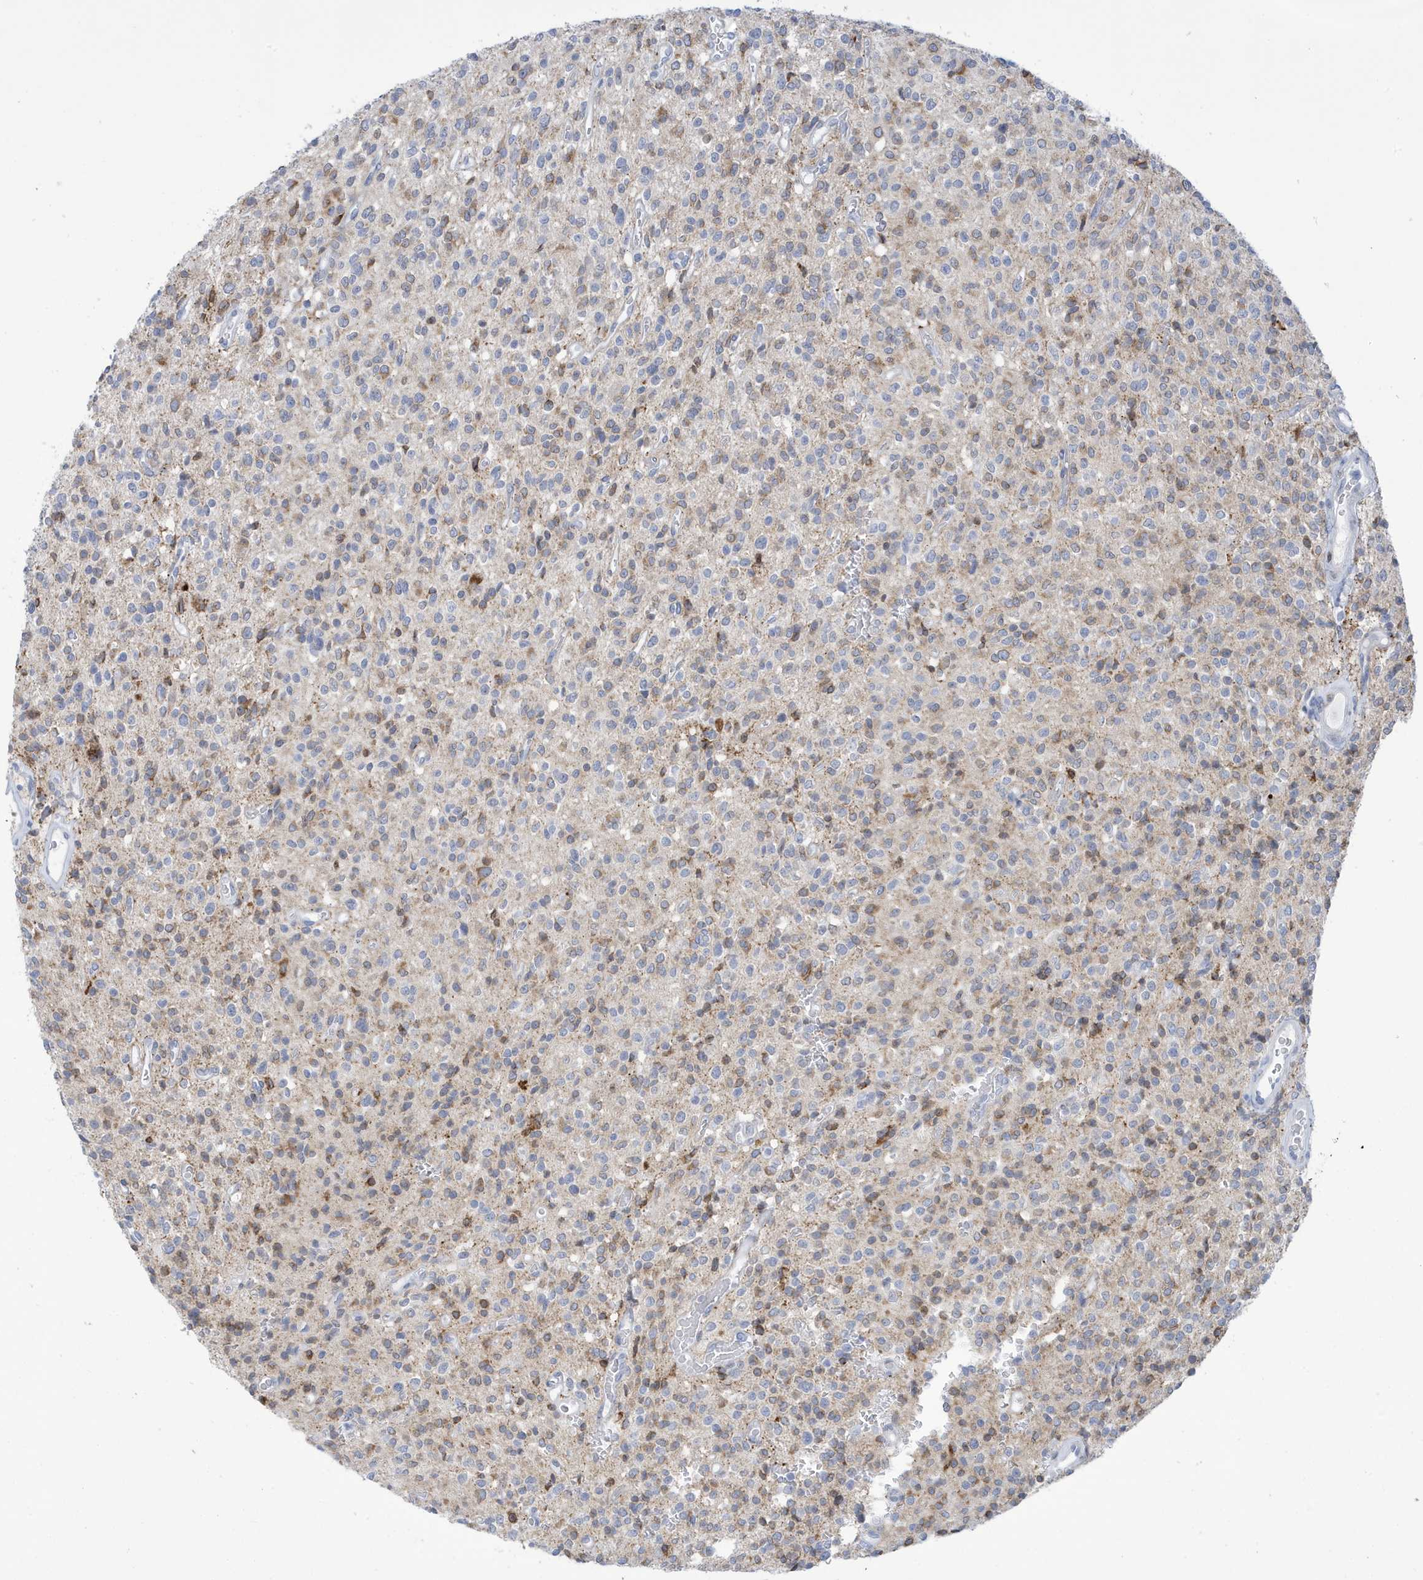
{"staining": {"intensity": "moderate", "quantity": "<25%", "location": "cytoplasmic/membranous"}, "tissue": "glioma", "cell_type": "Tumor cells", "image_type": "cancer", "snomed": [{"axis": "morphology", "description": "Glioma, malignant, High grade"}, {"axis": "topography", "description": "Brain"}], "caption": "This is a photomicrograph of immunohistochemistry (IHC) staining of glioma, which shows moderate staining in the cytoplasmic/membranous of tumor cells.", "gene": "SEMA3F", "patient": {"sex": "male", "age": 34}}